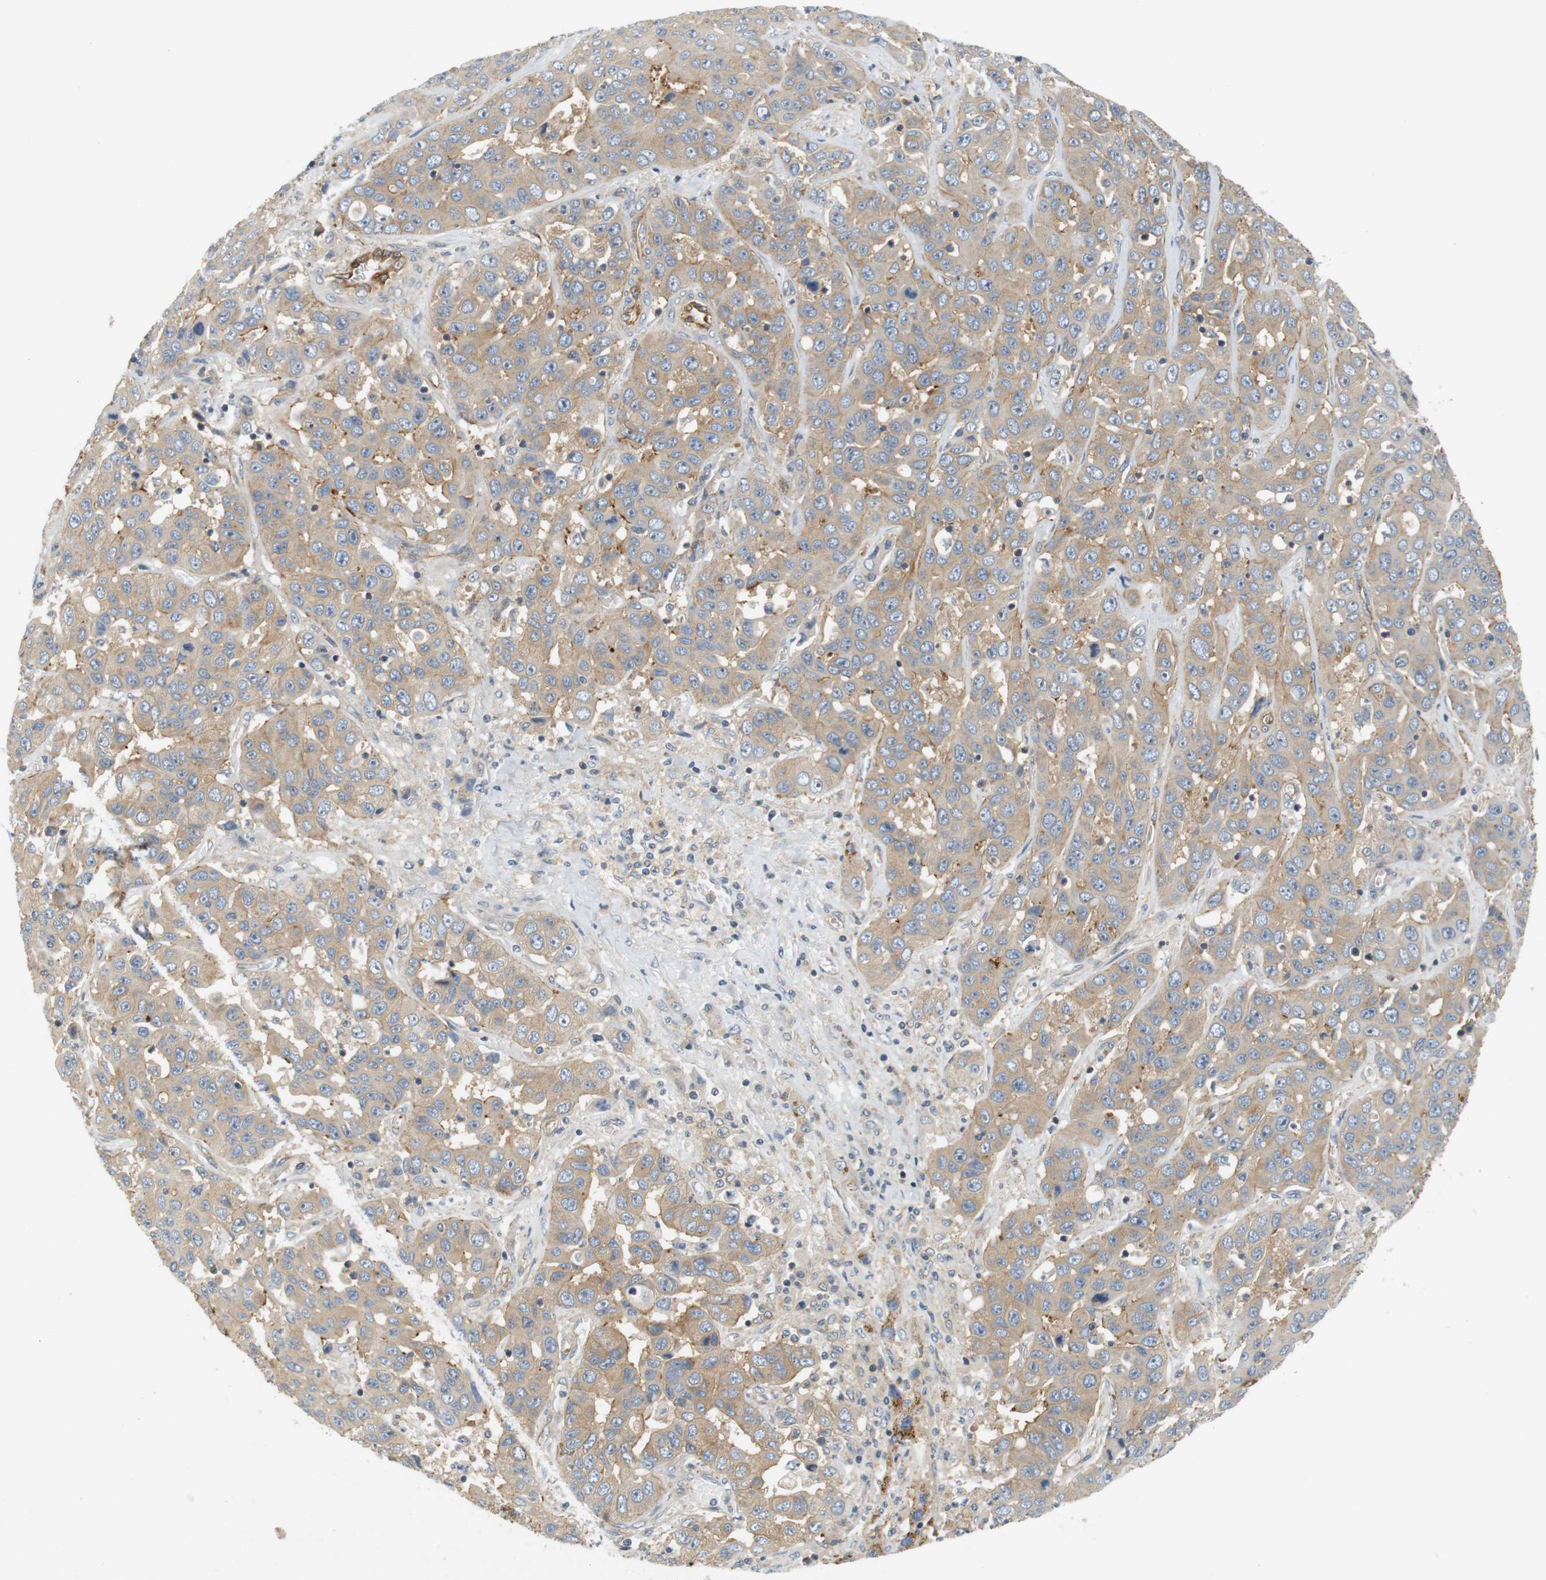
{"staining": {"intensity": "weak", "quantity": ">75%", "location": "cytoplasmic/membranous"}, "tissue": "liver cancer", "cell_type": "Tumor cells", "image_type": "cancer", "snomed": [{"axis": "morphology", "description": "Cholangiocarcinoma"}, {"axis": "topography", "description": "Liver"}], "caption": "Liver cancer (cholangiocarcinoma) stained with a protein marker displays weak staining in tumor cells.", "gene": "SH3GLB1", "patient": {"sex": "female", "age": 52}}